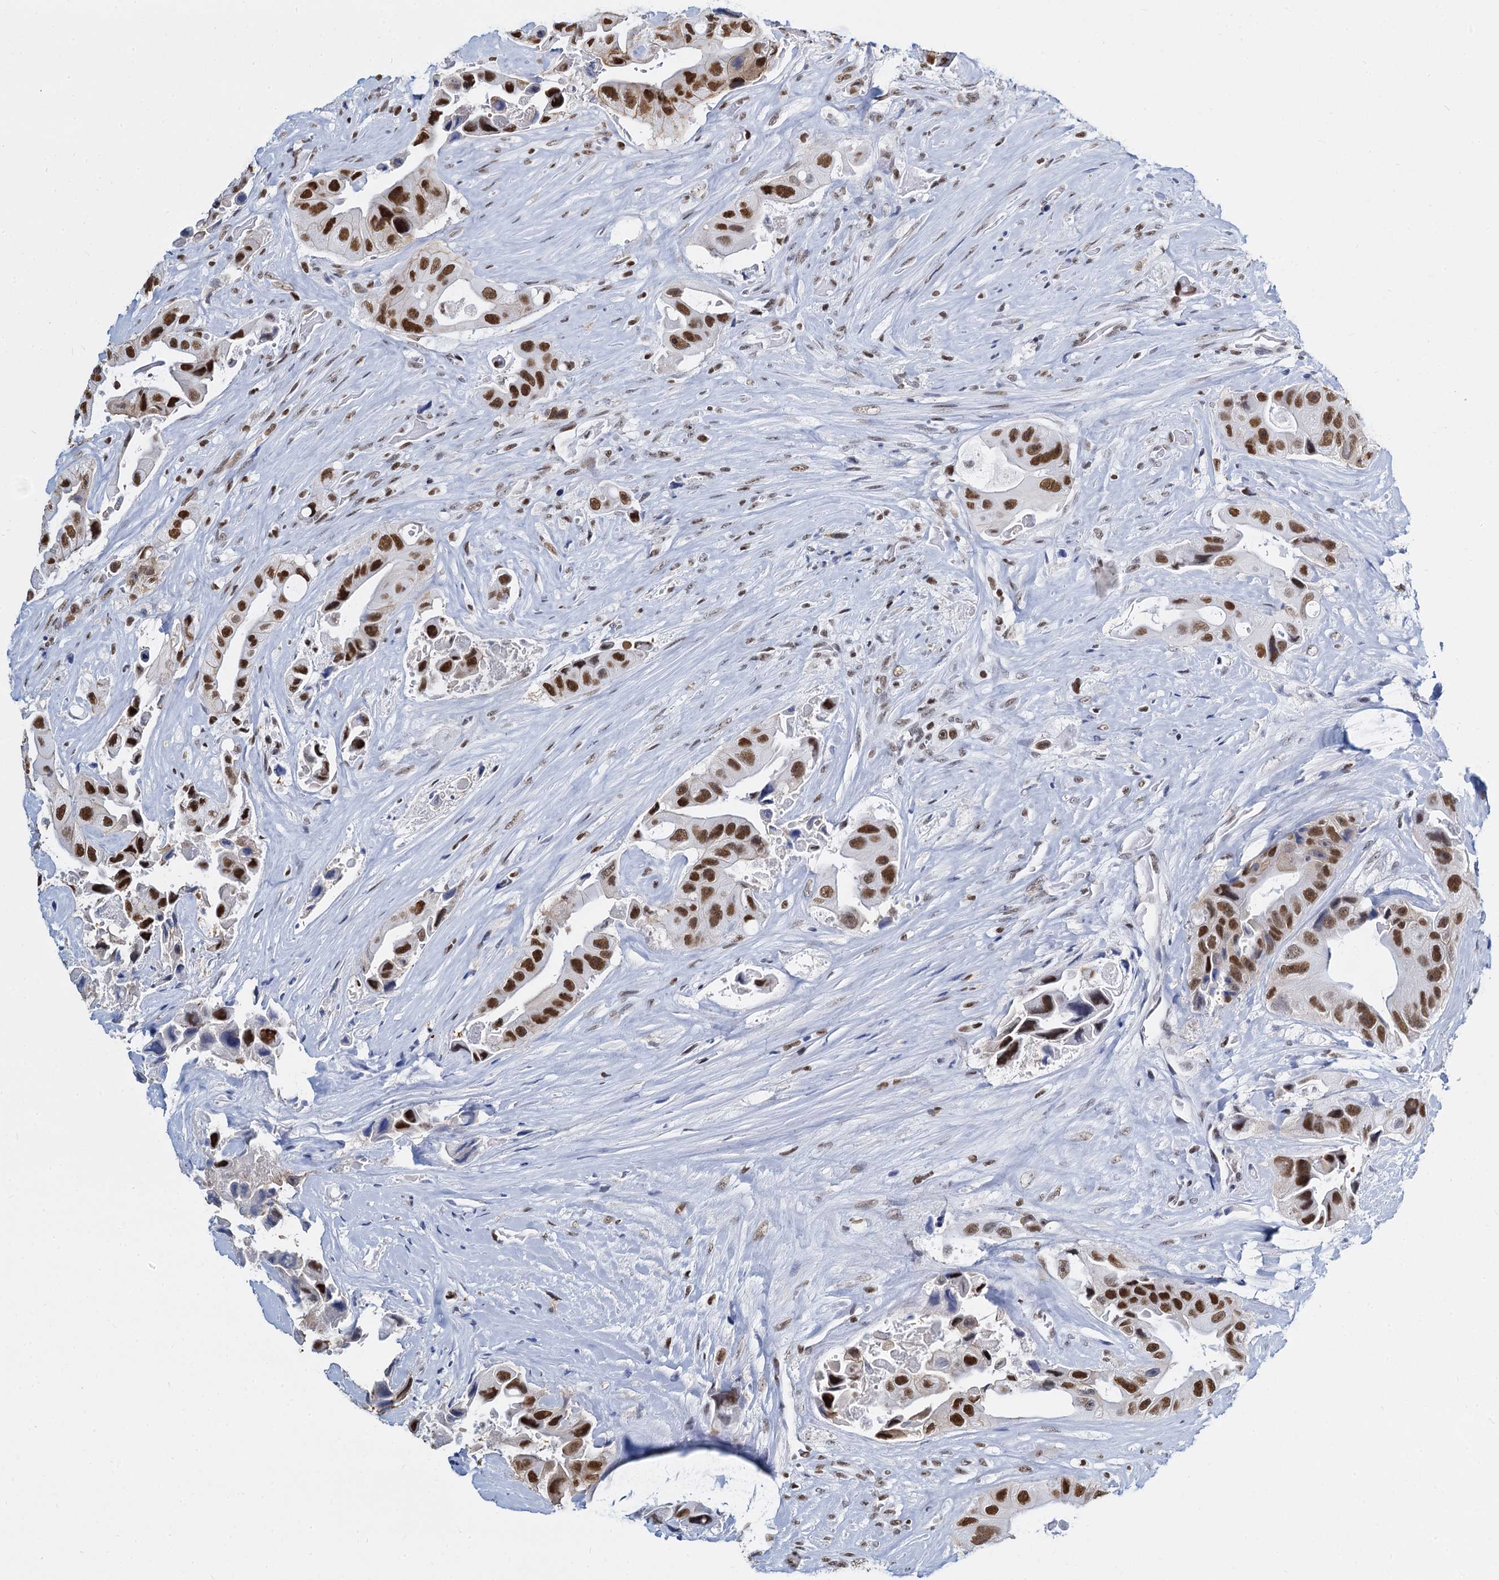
{"staining": {"intensity": "strong", "quantity": ">75%", "location": "nuclear"}, "tissue": "colorectal cancer", "cell_type": "Tumor cells", "image_type": "cancer", "snomed": [{"axis": "morphology", "description": "Adenocarcinoma, NOS"}, {"axis": "topography", "description": "Colon"}], "caption": "An image showing strong nuclear staining in approximately >75% of tumor cells in colorectal cancer, as visualized by brown immunohistochemical staining.", "gene": "DCPS", "patient": {"sex": "female", "age": 46}}